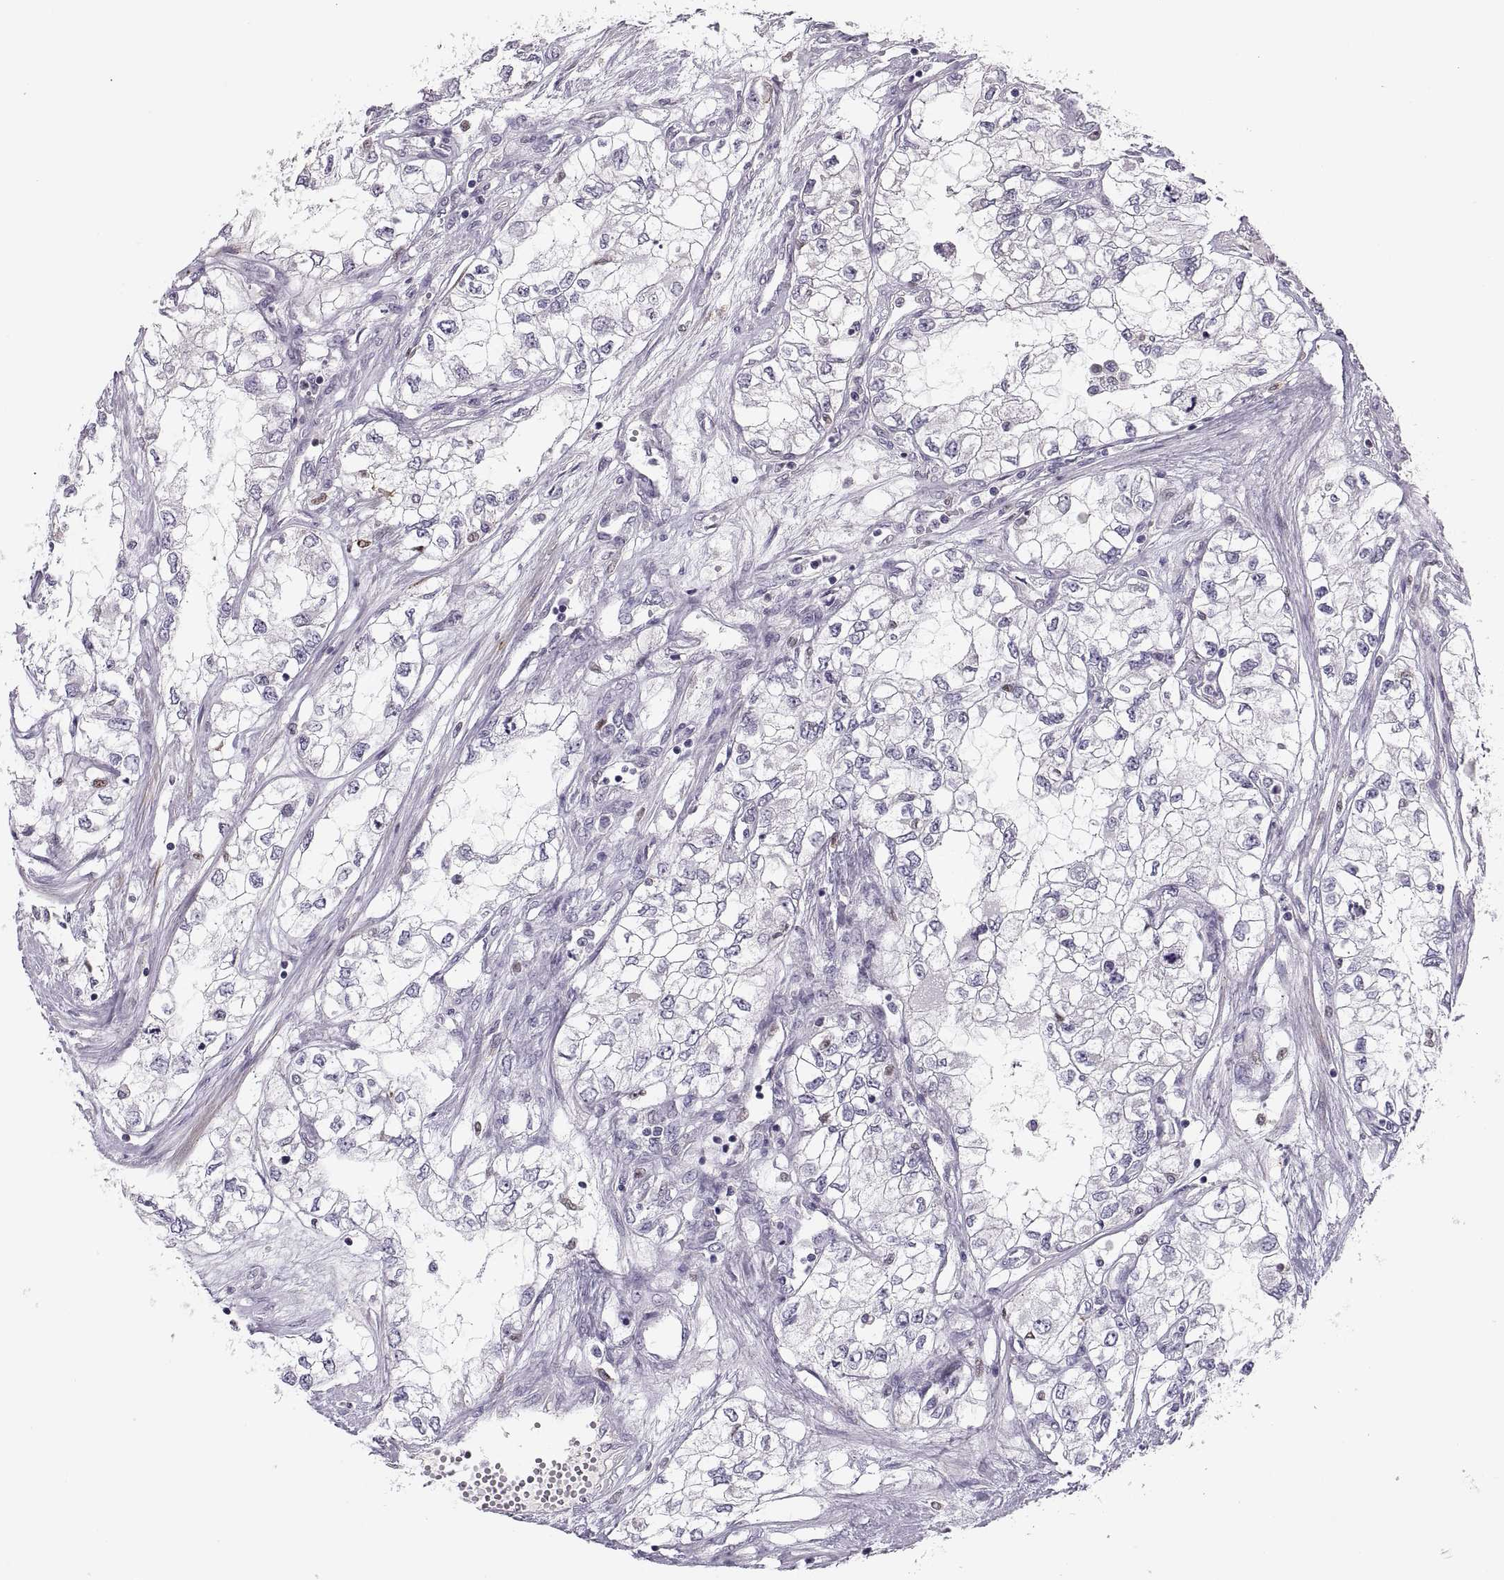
{"staining": {"intensity": "negative", "quantity": "none", "location": "none"}, "tissue": "renal cancer", "cell_type": "Tumor cells", "image_type": "cancer", "snomed": [{"axis": "morphology", "description": "Adenocarcinoma, NOS"}, {"axis": "topography", "description": "Kidney"}], "caption": "Protein analysis of renal cancer shows no significant staining in tumor cells.", "gene": "CHCT1", "patient": {"sex": "female", "age": 59}}